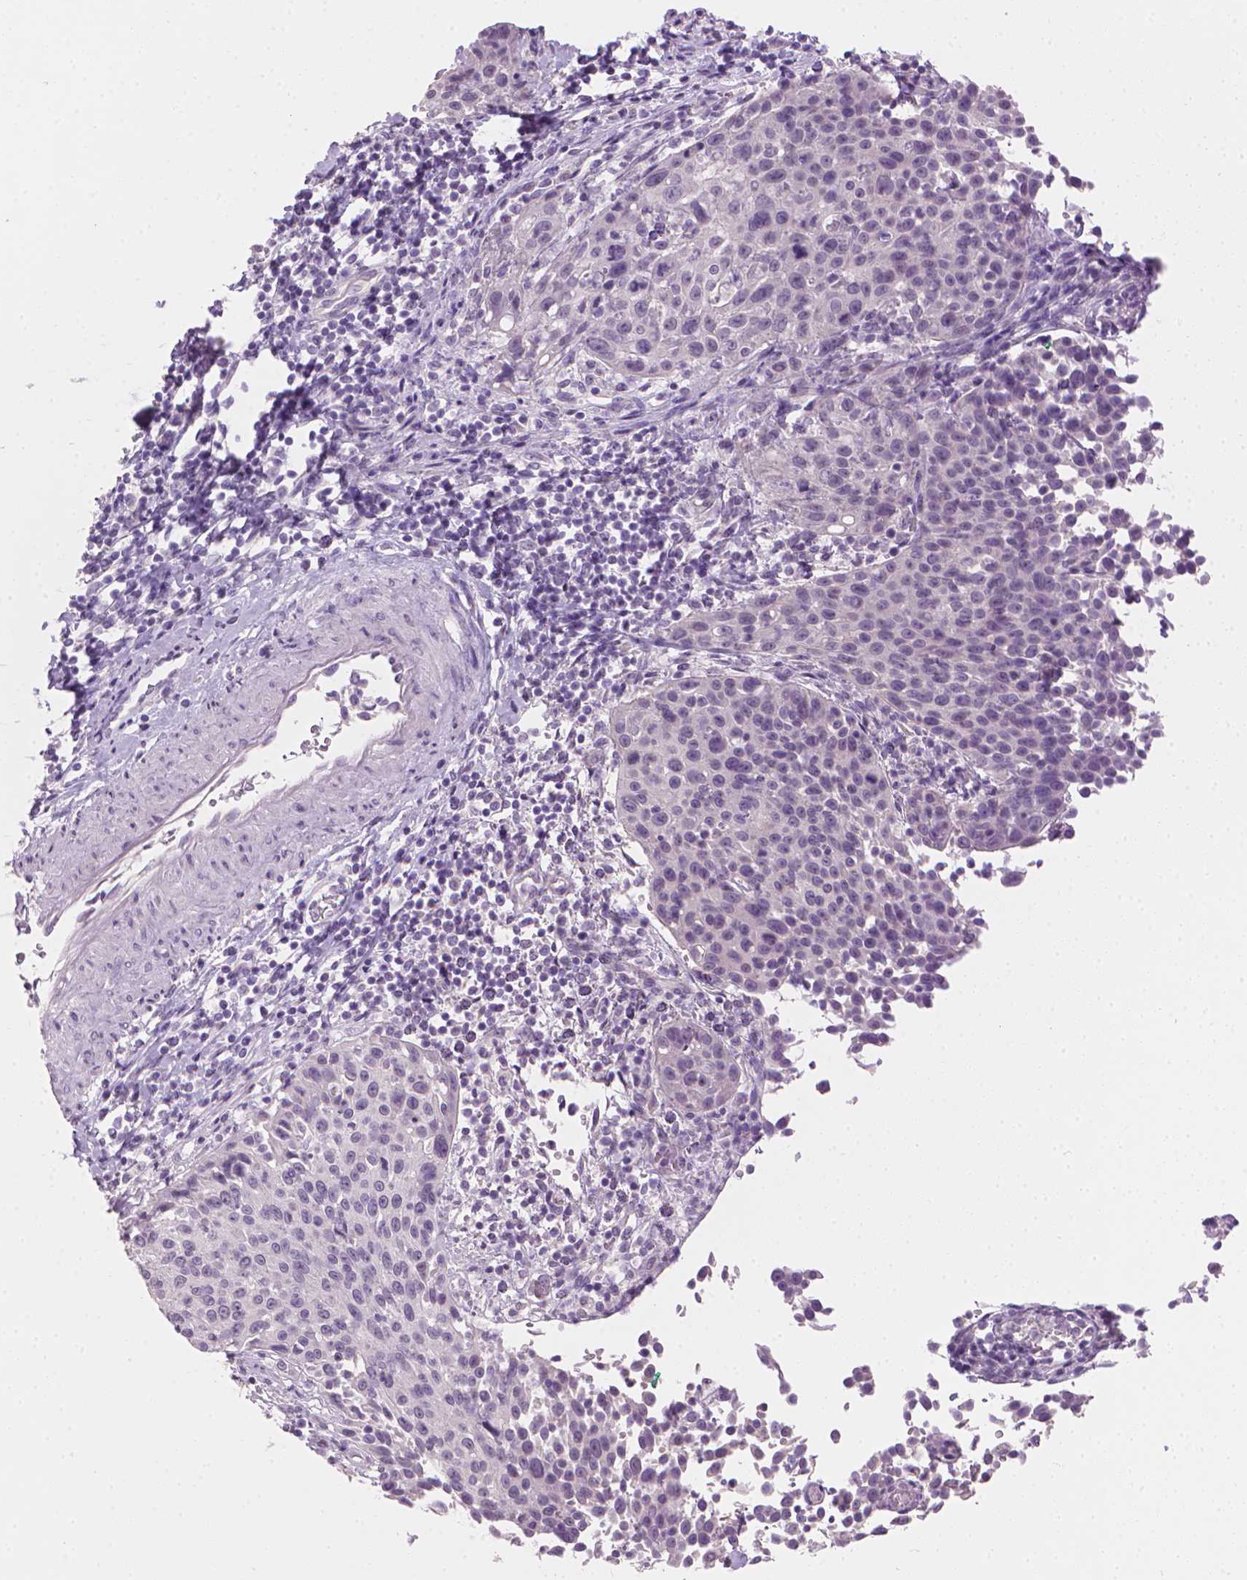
{"staining": {"intensity": "negative", "quantity": "none", "location": "none"}, "tissue": "cervical cancer", "cell_type": "Tumor cells", "image_type": "cancer", "snomed": [{"axis": "morphology", "description": "Squamous cell carcinoma, NOS"}, {"axis": "topography", "description": "Cervix"}], "caption": "Tumor cells are negative for brown protein staining in cervical cancer (squamous cell carcinoma). The staining is performed using DAB brown chromogen with nuclei counter-stained in using hematoxylin.", "gene": "MLANA", "patient": {"sex": "female", "age": 26}}